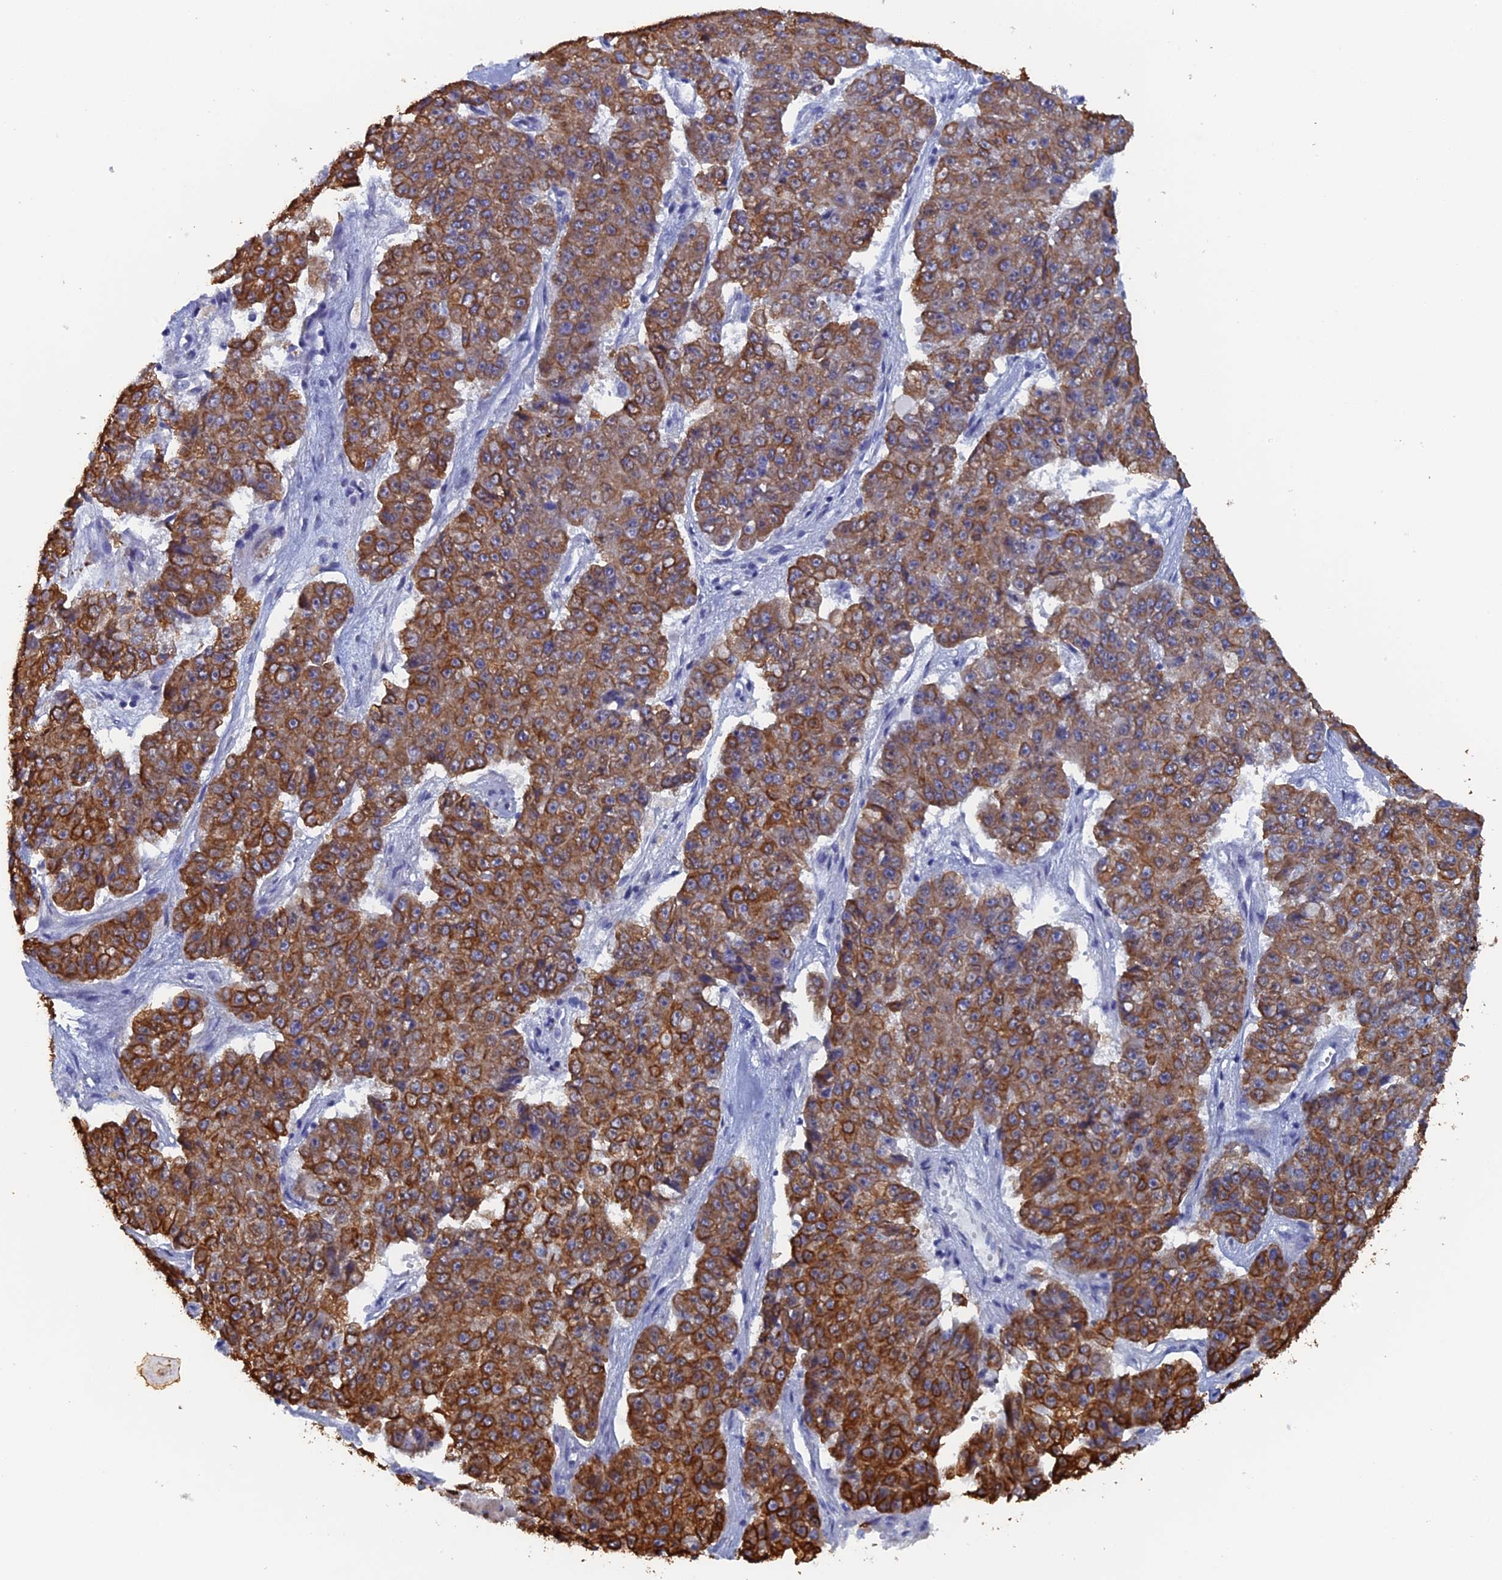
{"staining": {"intensity": "moderate", "quantity": ">75%", "location": "cytoplasmic/membranous"}, "tissue": "pancreatic cancer", "cell_type": "Tumor cells", "image_type": "cancer", "snomed": [{"axis": "morphology", "description": "Adenocarcinoma, NOS"}, {"axis": "topography", "description": "Pancreas"}], "caption": "Pancreatic adenocarcinoma tissue reveals moderate cytoplasmic/membranous expression in approximately >75% of tumor cells", "gene": "SRFBP1", "patient": {"sex": "male", "age": 50}}